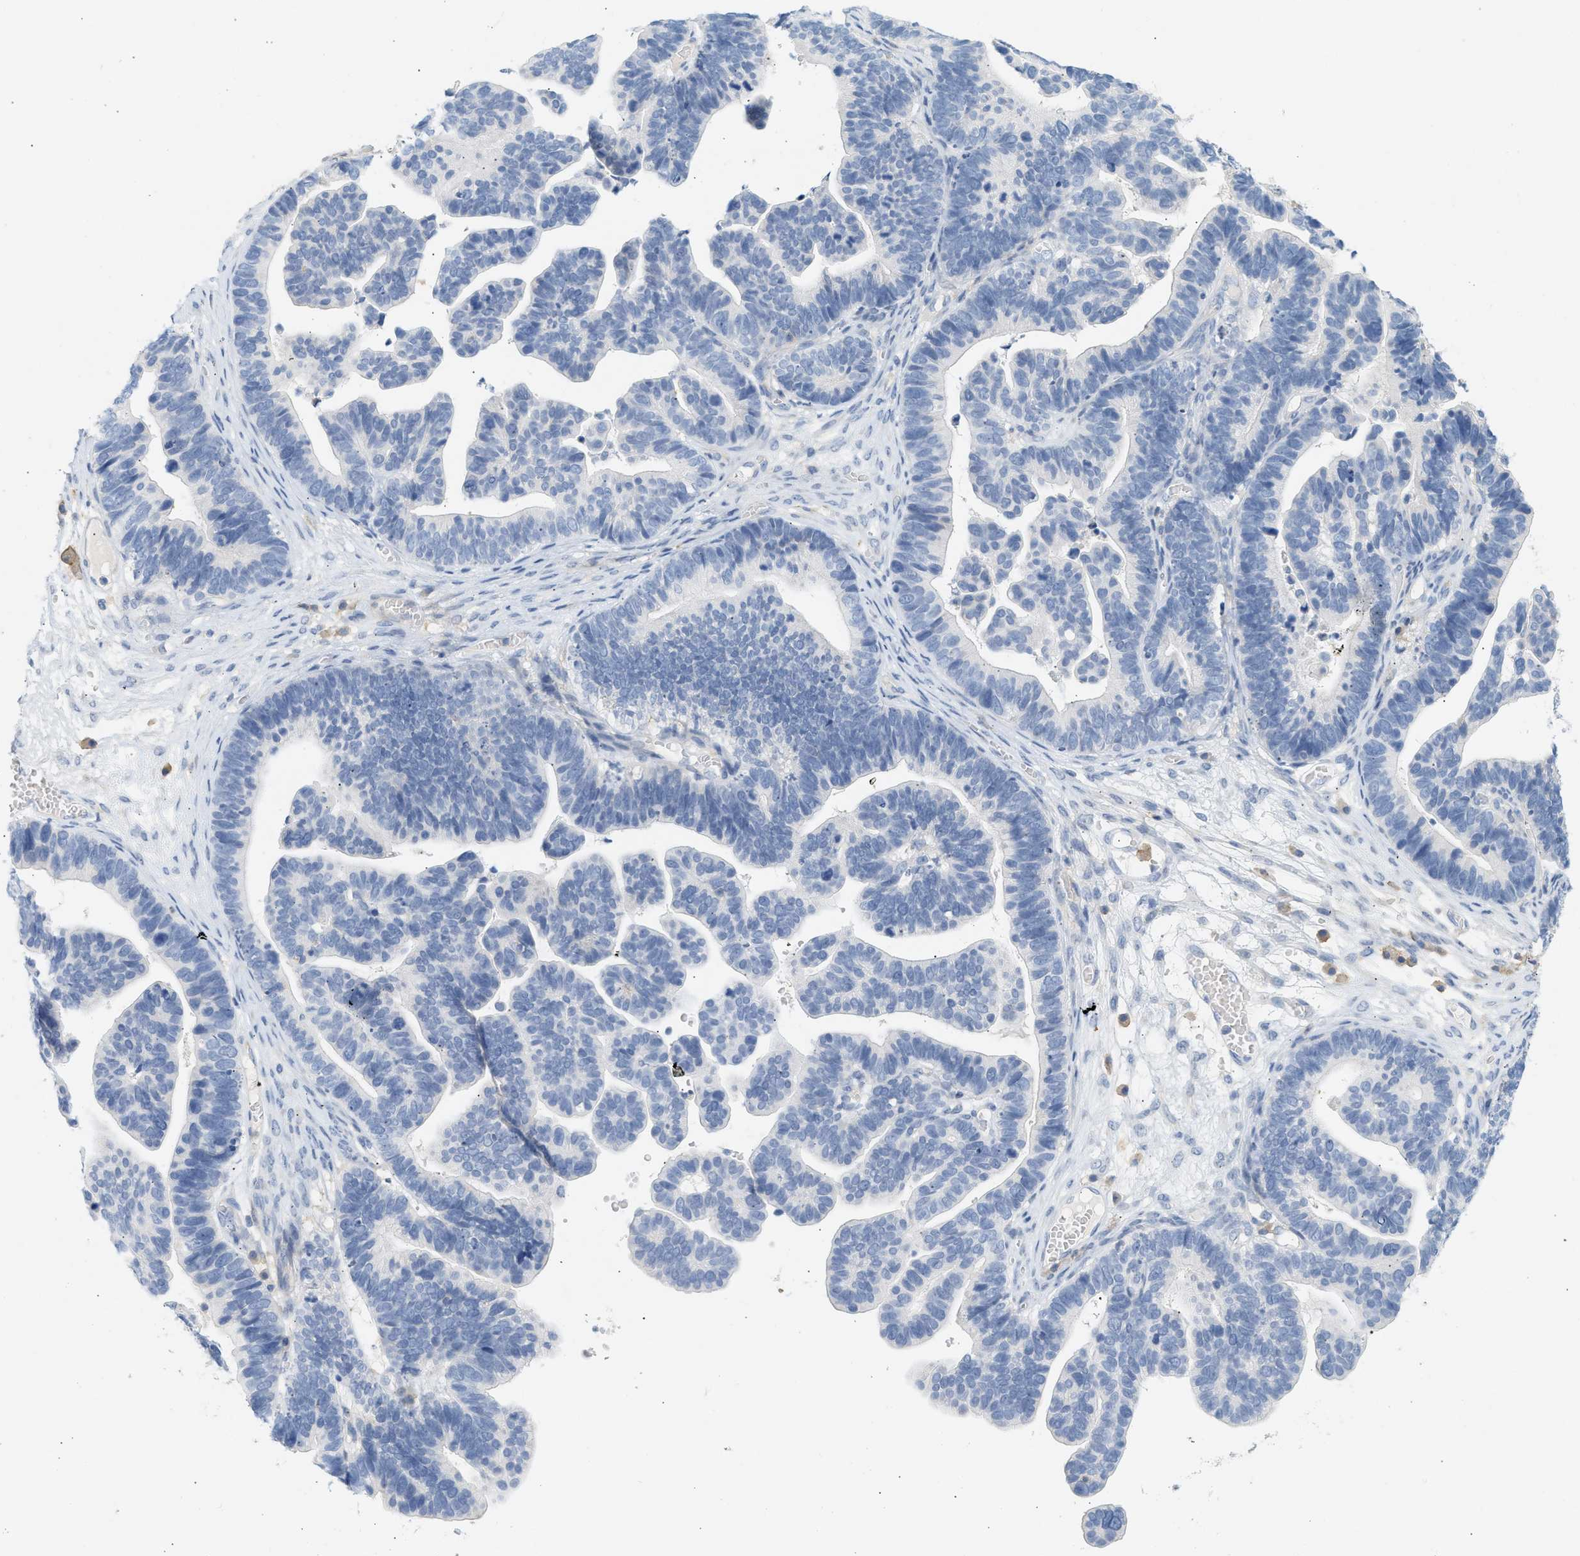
{"staining": {"intensity": "negative", "quantity": "none", "location": "none"}, "tissue": "ovarian cancer", "cell_type": "Tumor cells", "image_type": "cancer", "snomed": [{"axis": "morphology", "description": "Cystadenocarcinoma, serous, NOS"}, {"axis": "topography", "description": "Ovary"}], "caption": "Immunohistochemistry (IHC) micrograph of neoplastic tissue: ovarian serous cystadenocarcinoma stained with DAB (3,3'-diaminobenzidine) shows no significant protein staining in tumor cells.", "gene": "BVES", "patient": {"sex": "female", "age": 56}}